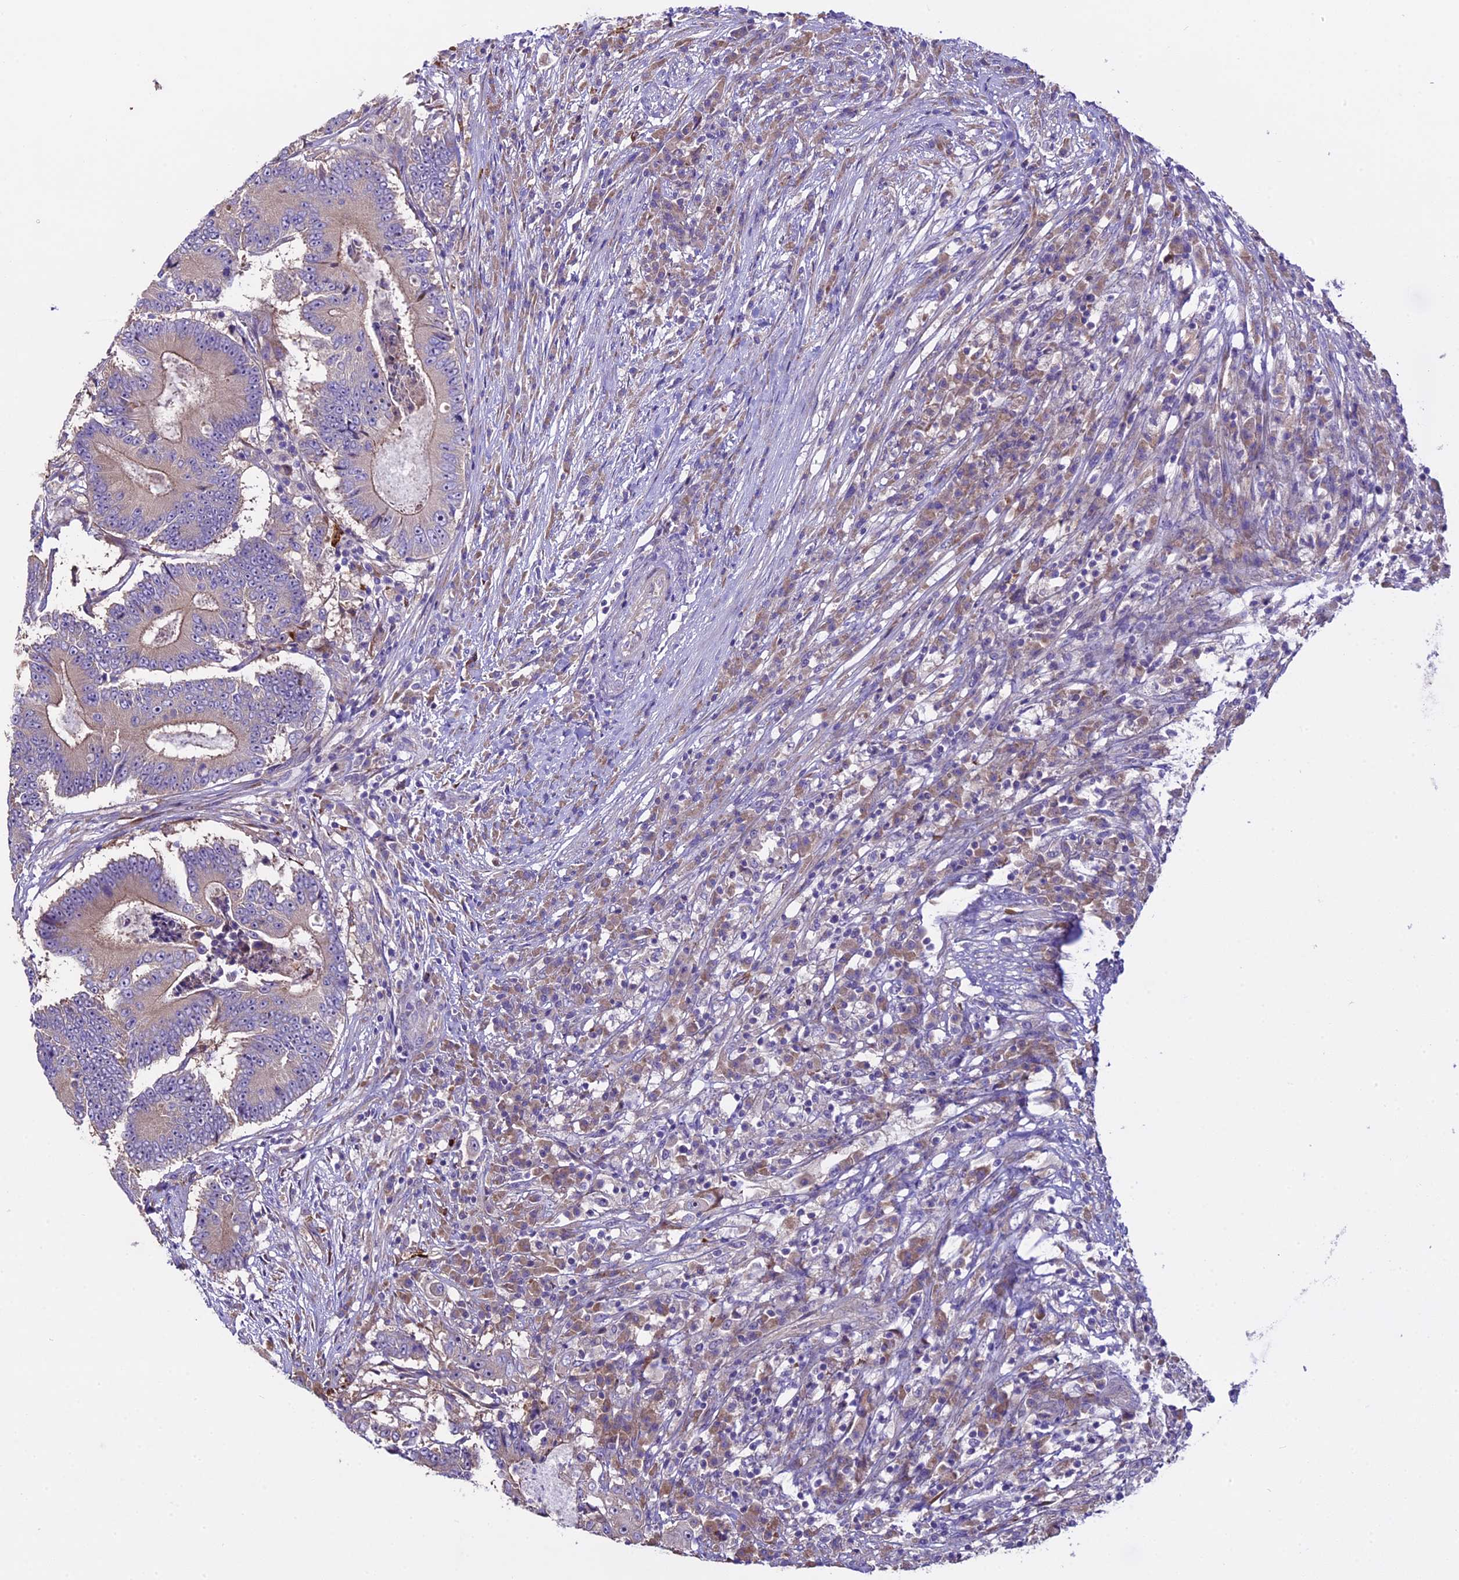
{"staining": {"intensity": "weak", "quantity": "25%-75%", "location": "cytoplasmic/membranous"}, "tissue": "colorectal cancer", "cell_type": "Tumor cells", "image_type": "cancer", "snomed": [{"axis": "morphology", "description": "Adenocarcinoma, NOS"}, {"axis": "topography", "description": "Colon"}], "caption": "Immunohistochemical staining of colorectal cancer exhibits low levels of weak cytoplasmic/membranous protein positivity in about 25%-75% of tumor cells.", "gene": "SPIRE1", "patient": {"sex": "male", "age": 83}}